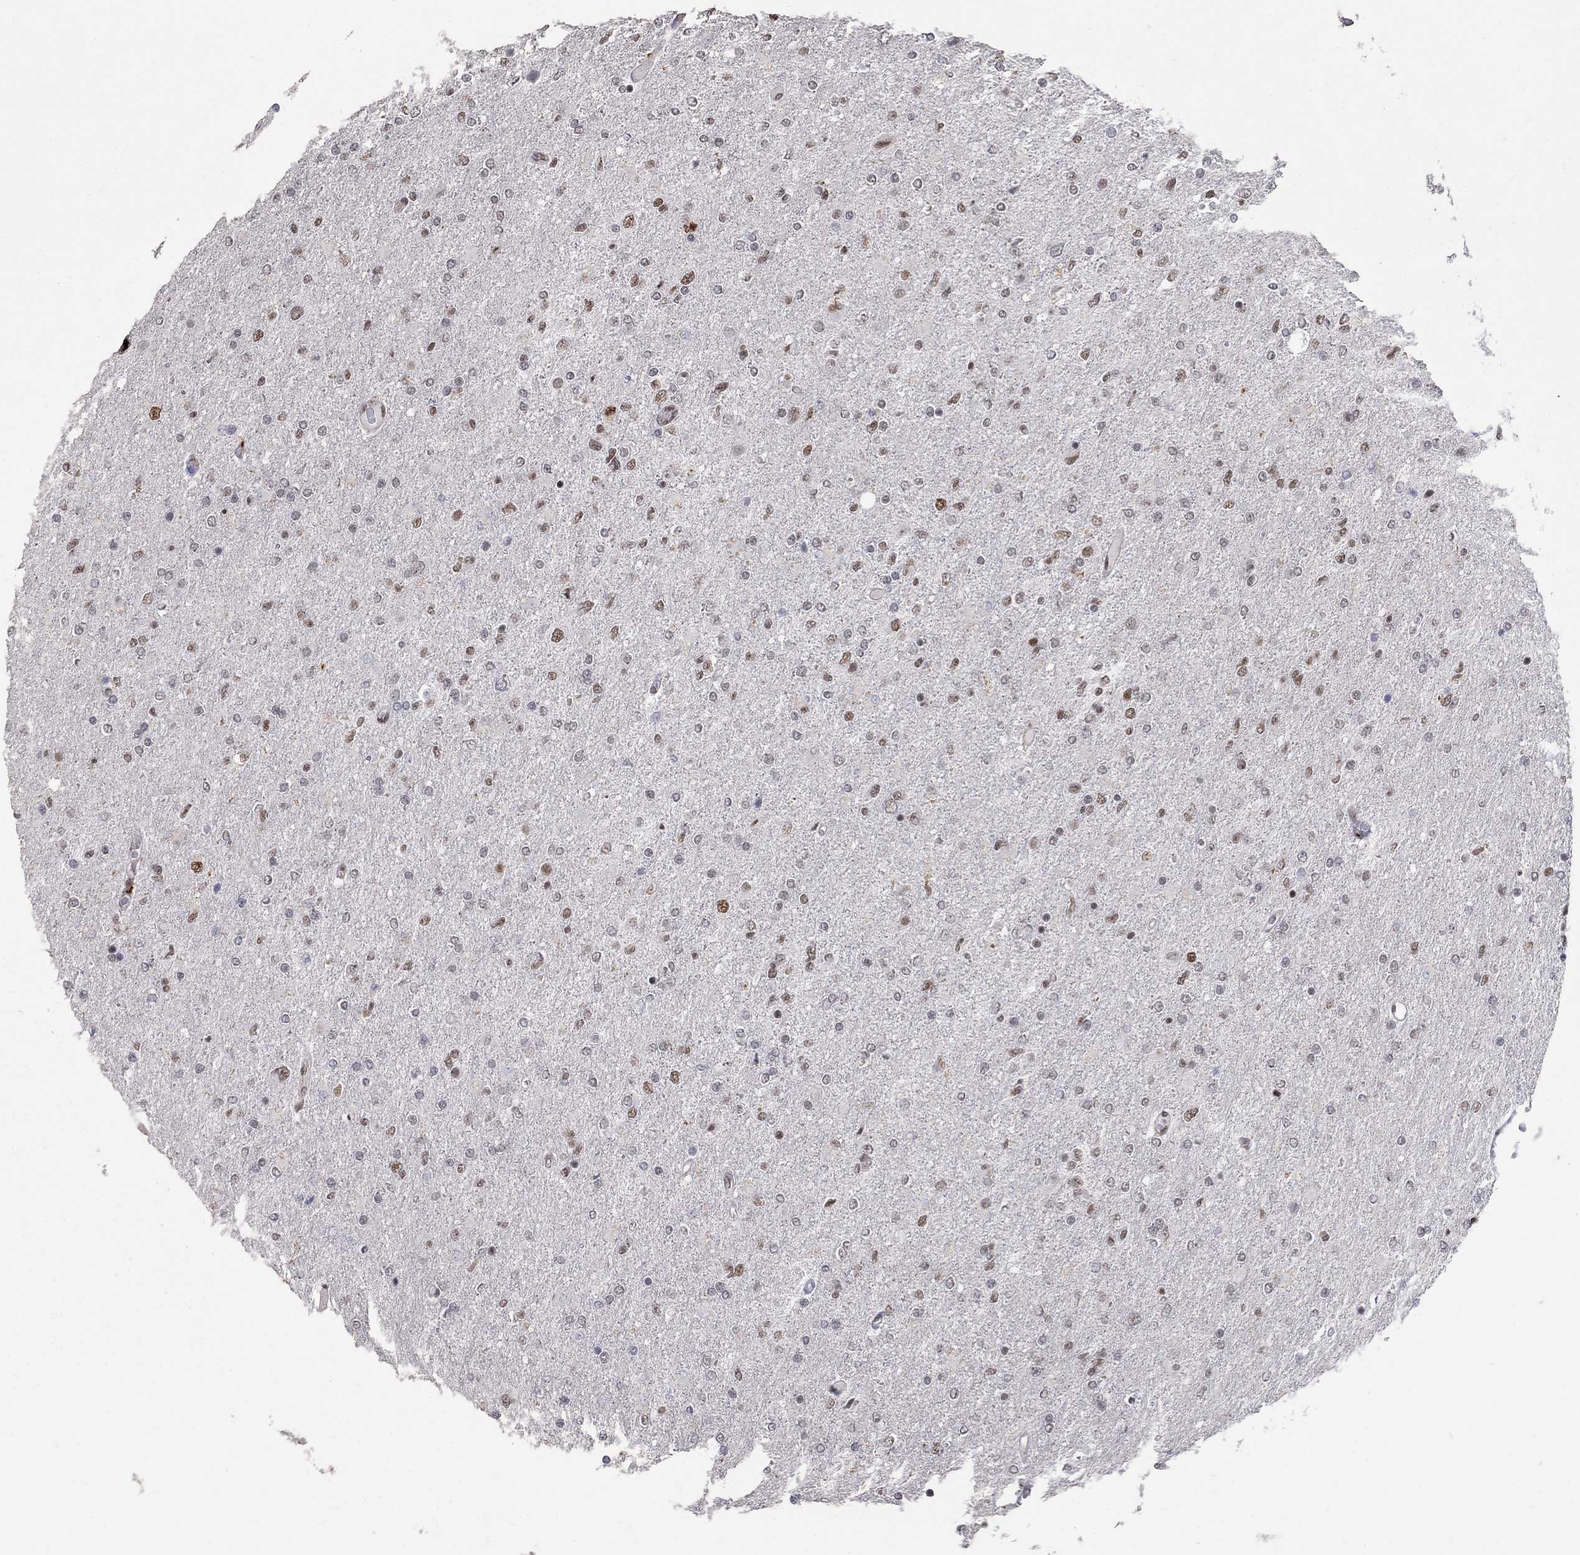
{"staining": {"intensity": "moderate", "quantity": "<25%", "location": "nuclear"}, "tissue": "glioma", "cell_type": "Tumor cells", "image_type": "cancer", "snomed": [{"axis": "morphology", "description": "Glioma, malignant, High grade"}, {"axis": "topography", "description": "Cerebral cortex"}], "caption": "Glioma was stained to show a protein in brown. There is low levels of moderate nuclear expression in about <25% of tumor cells.", "gene": "PNISR", "patient": {"sex": "male", "age": 70}}